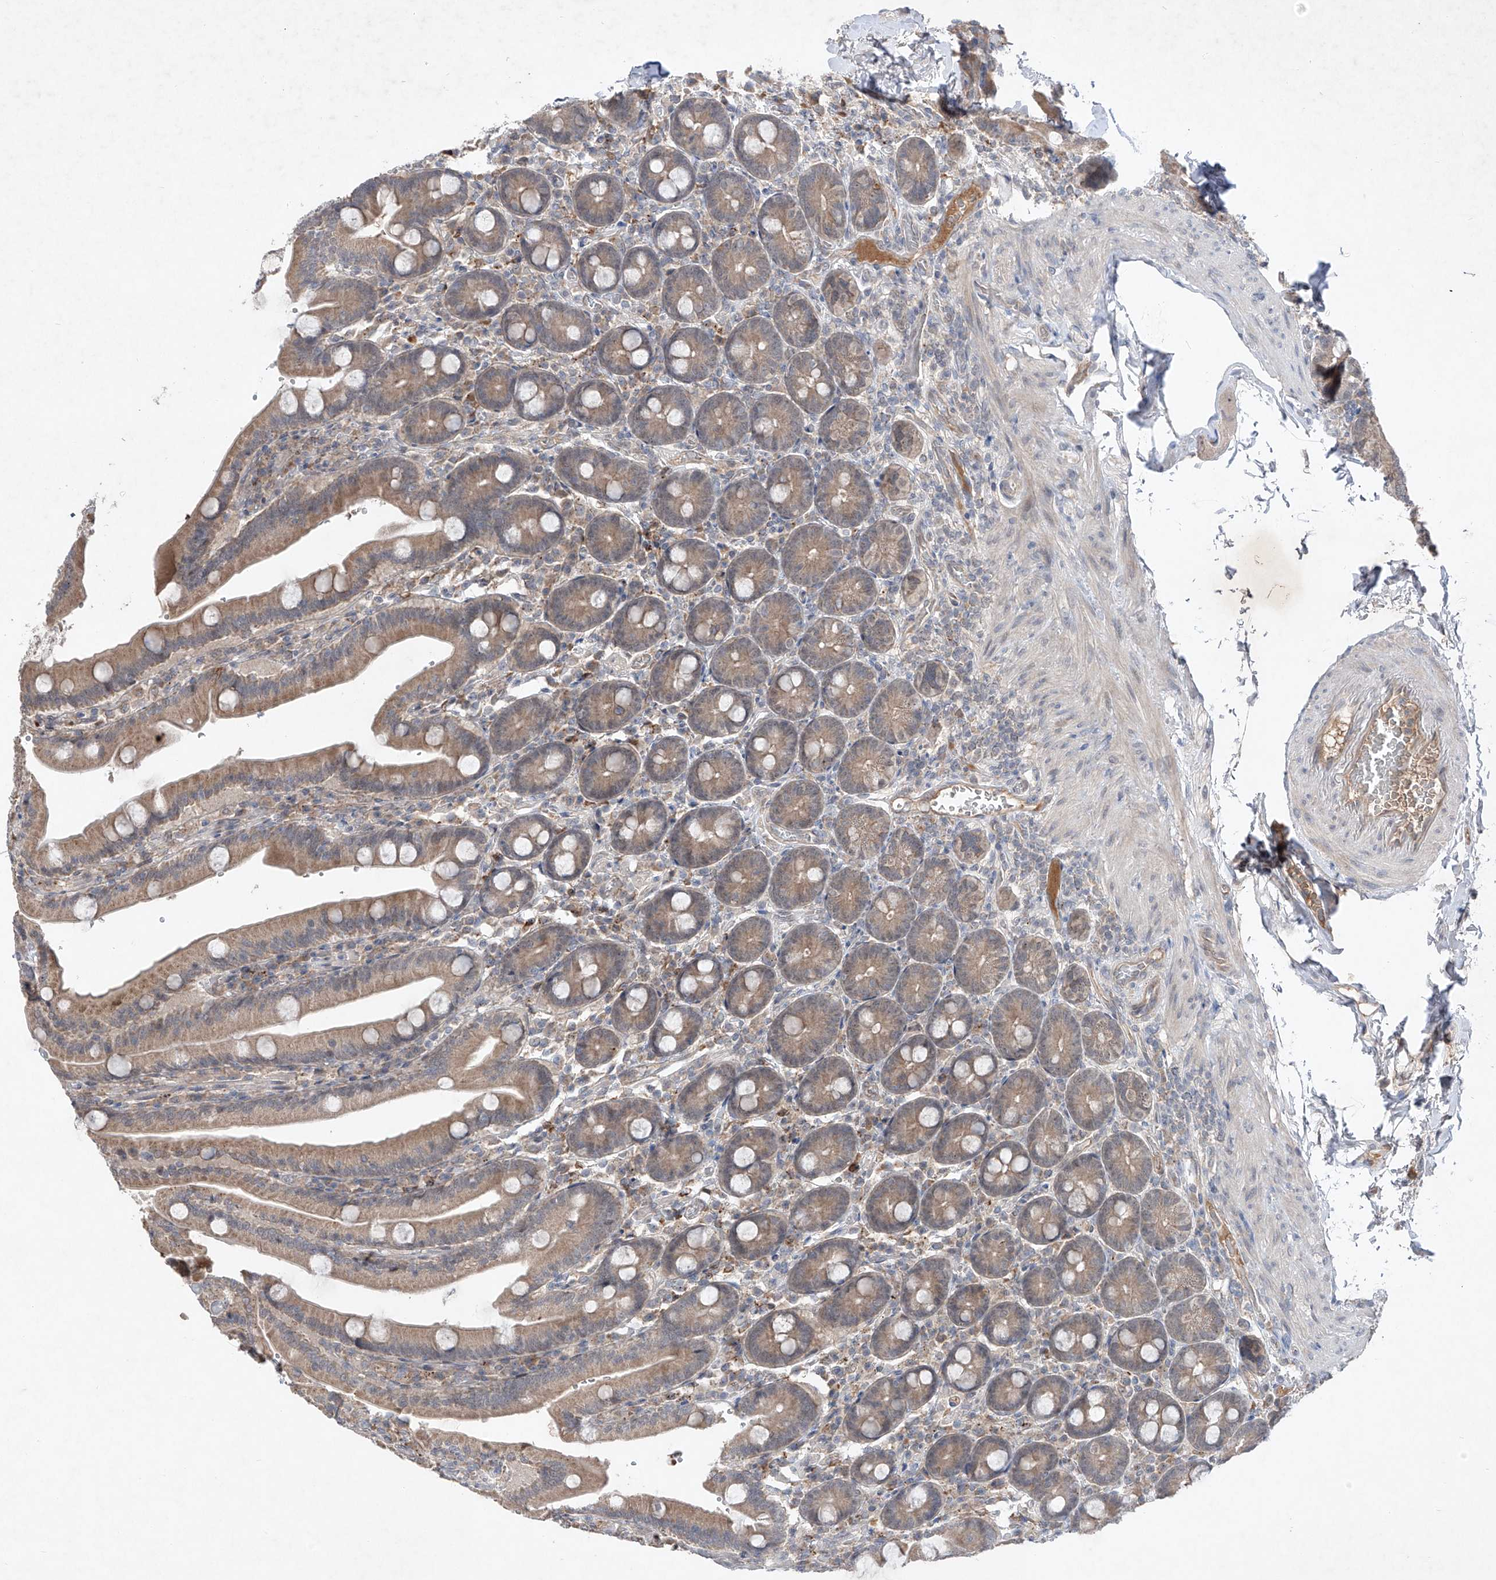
{"staining": {"intensity": "weak", "quantity": ">75%", "location": "cytoplasmic/membranous"}, "tissue": "duodenum", "cell_type": "Glandular cells", "image_type": "normal", "snomed": [{"axis": "morphology", "description": "Normal tissue, NOS"}, {"axis": "topography", "description": "Duodenum"}], "caption": "The immunohistochemical stain highlights weak cytoplasmic/membranous expression in glandular cells of benign duodenum. (Brightfield microscopy of DAB IHC at high magnification).", "gene": "FAM135A", "patient": {"sex": "female", "age": 62}}